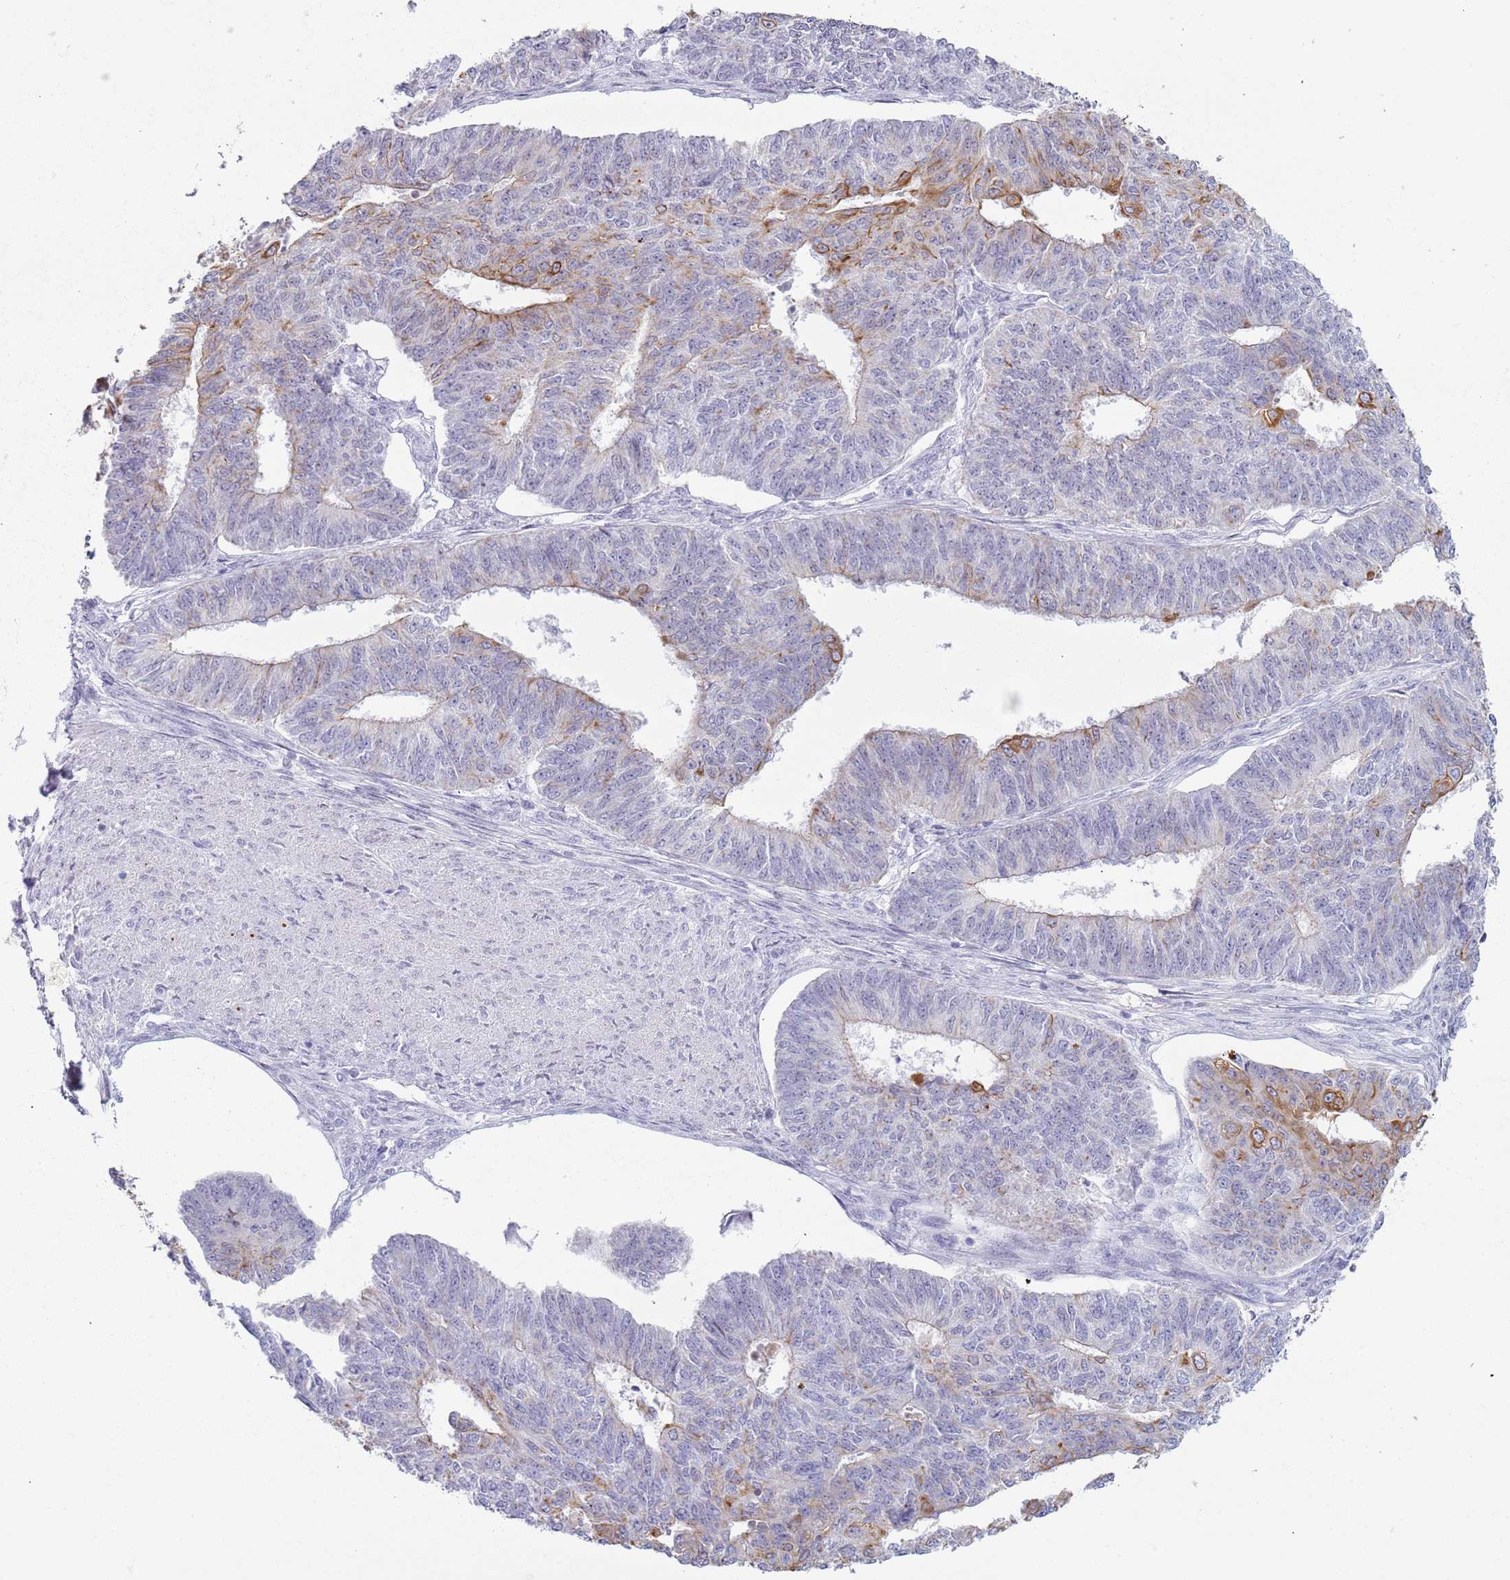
{"staining": {"intensity": "moderate", "quantity": "<25%", "location": "cytoplasmic/membranous"}, "tissue": "endometrial cancer", "cell_type": "Tumor cells", "image_type": "cancer", "snomed": [{"axis": "morphology", "description": "Adenocarcinoma, NOS"}, {"axis": "topography", "description": "Endometrium"}], "caption": "Immunohistochemical staining of endometrial adenocarcinoma shows low levels of moderate cytoplasmic/membranous protein staining in about <25% of tumor cells.", "gene": "NPAP1", "patient": {"sex": "female", "age": 32}}